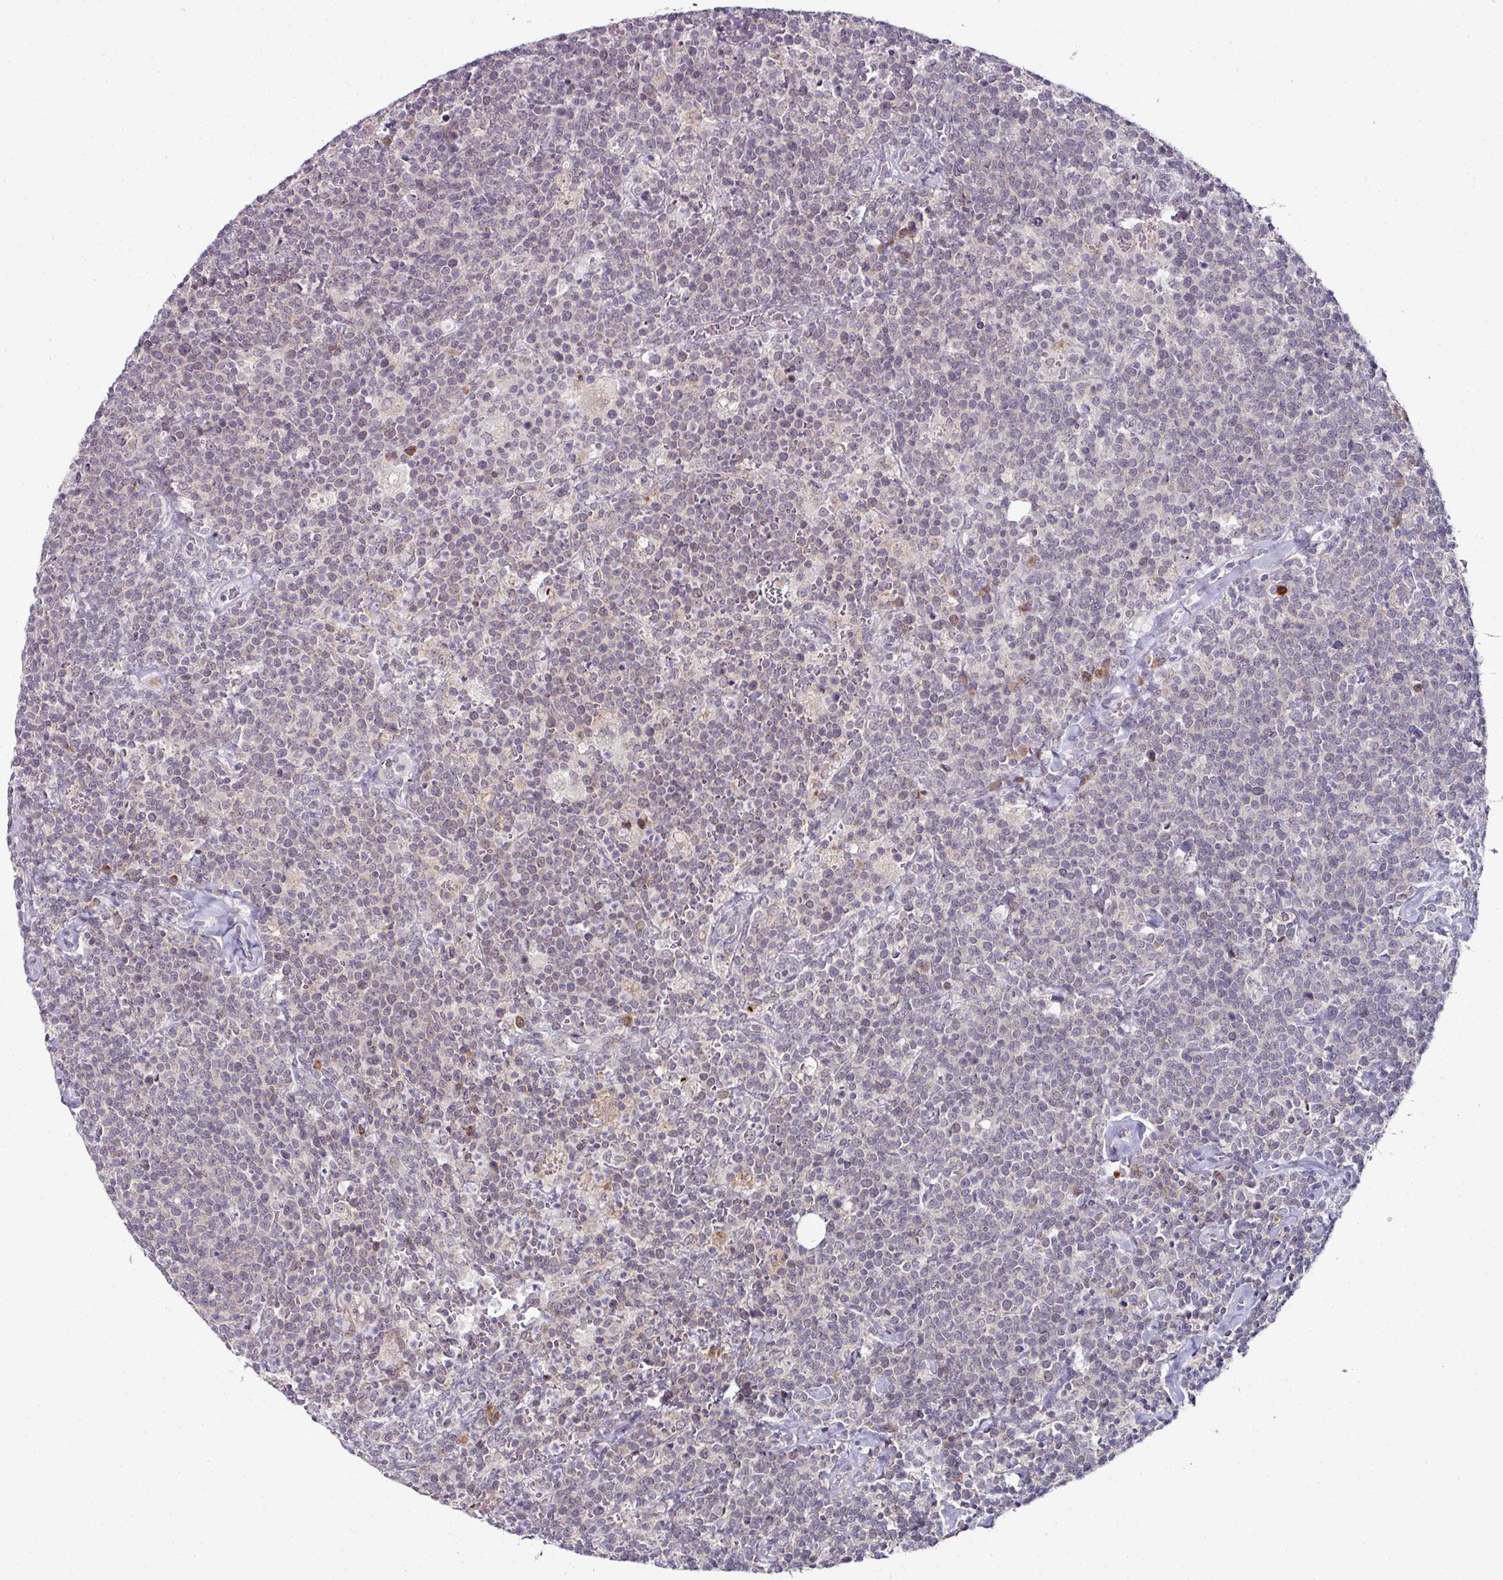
{"staining": {"intensity": "negative", "quantity": "none", "location": "none"}, "tissue": "lymphoma", "cell_type": "Tumor cells", "image_type": "cancer", "snomed": [{"axis": "morphology", "description": "Malignant lymphoma, non-Hodgkin's type, High grade"}, {"axis": "topography", "description": "Lymph node"}], "caption": "Micrograph shows no significant protein positivity in tumor cells of malignant lymphoma, non-Hodgkin's type (high-grade). (DAB (3,3'-diaminobenzidine) immunohistochemistry with hematoxylin counter stain).", "gene": "APOLD1", "patient": {"sex": "male", "age": 61}}